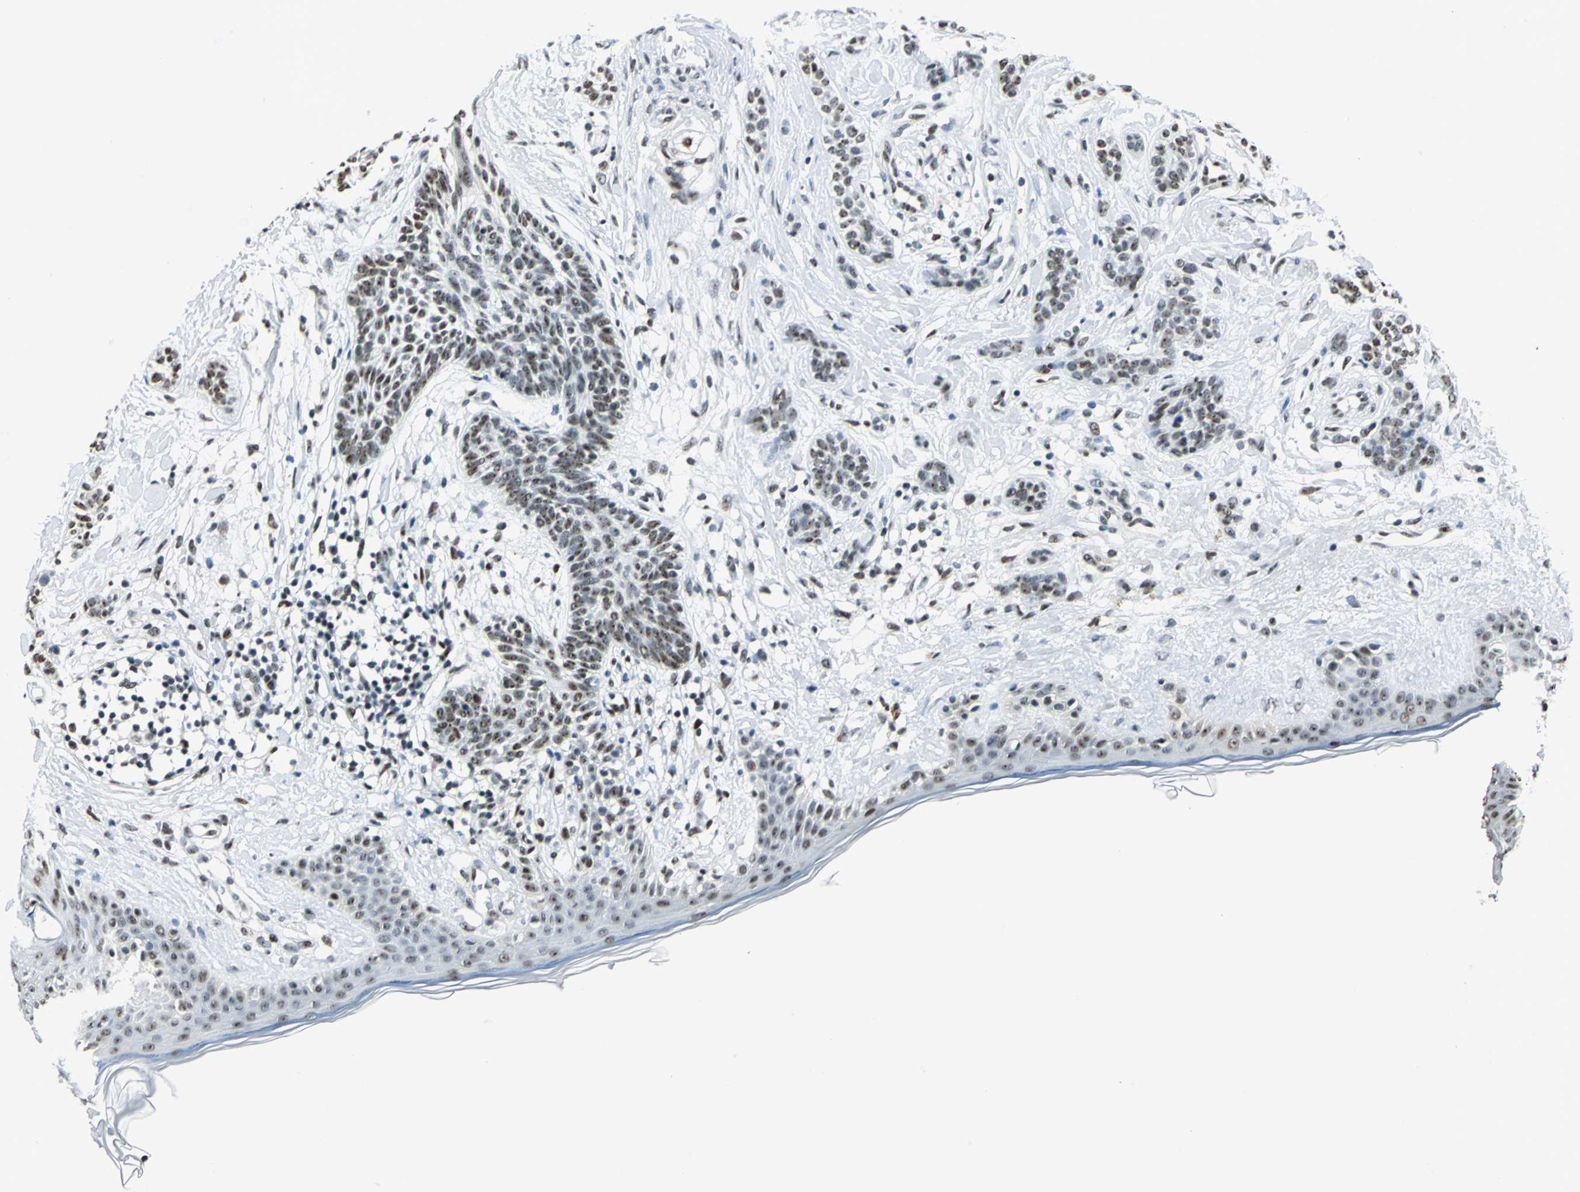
{"staining": {"intensity": "moderate", "quantity": ">75%", "location": "nuclear"}, "tissue": "skin cancer", "cell_type": "Tumor cells", "image_type": "cancer", "snomed": [{"axis": "morphology", "description": "Normal tissue, NOS"}, {"axis": "morphology", "description": "Basal cell carcinoma"}, {"axis": "topography", "description": "Skin"}], "caption": "IHC micrograph of skin cancer (basal cell carcinoma) stained for a protein (brown), which displays medium levels of moderate nuclear positivity in about >75% of tumor cells.", "gene": "KAT6B", "patient": {"sex": "male", "age": 63}}